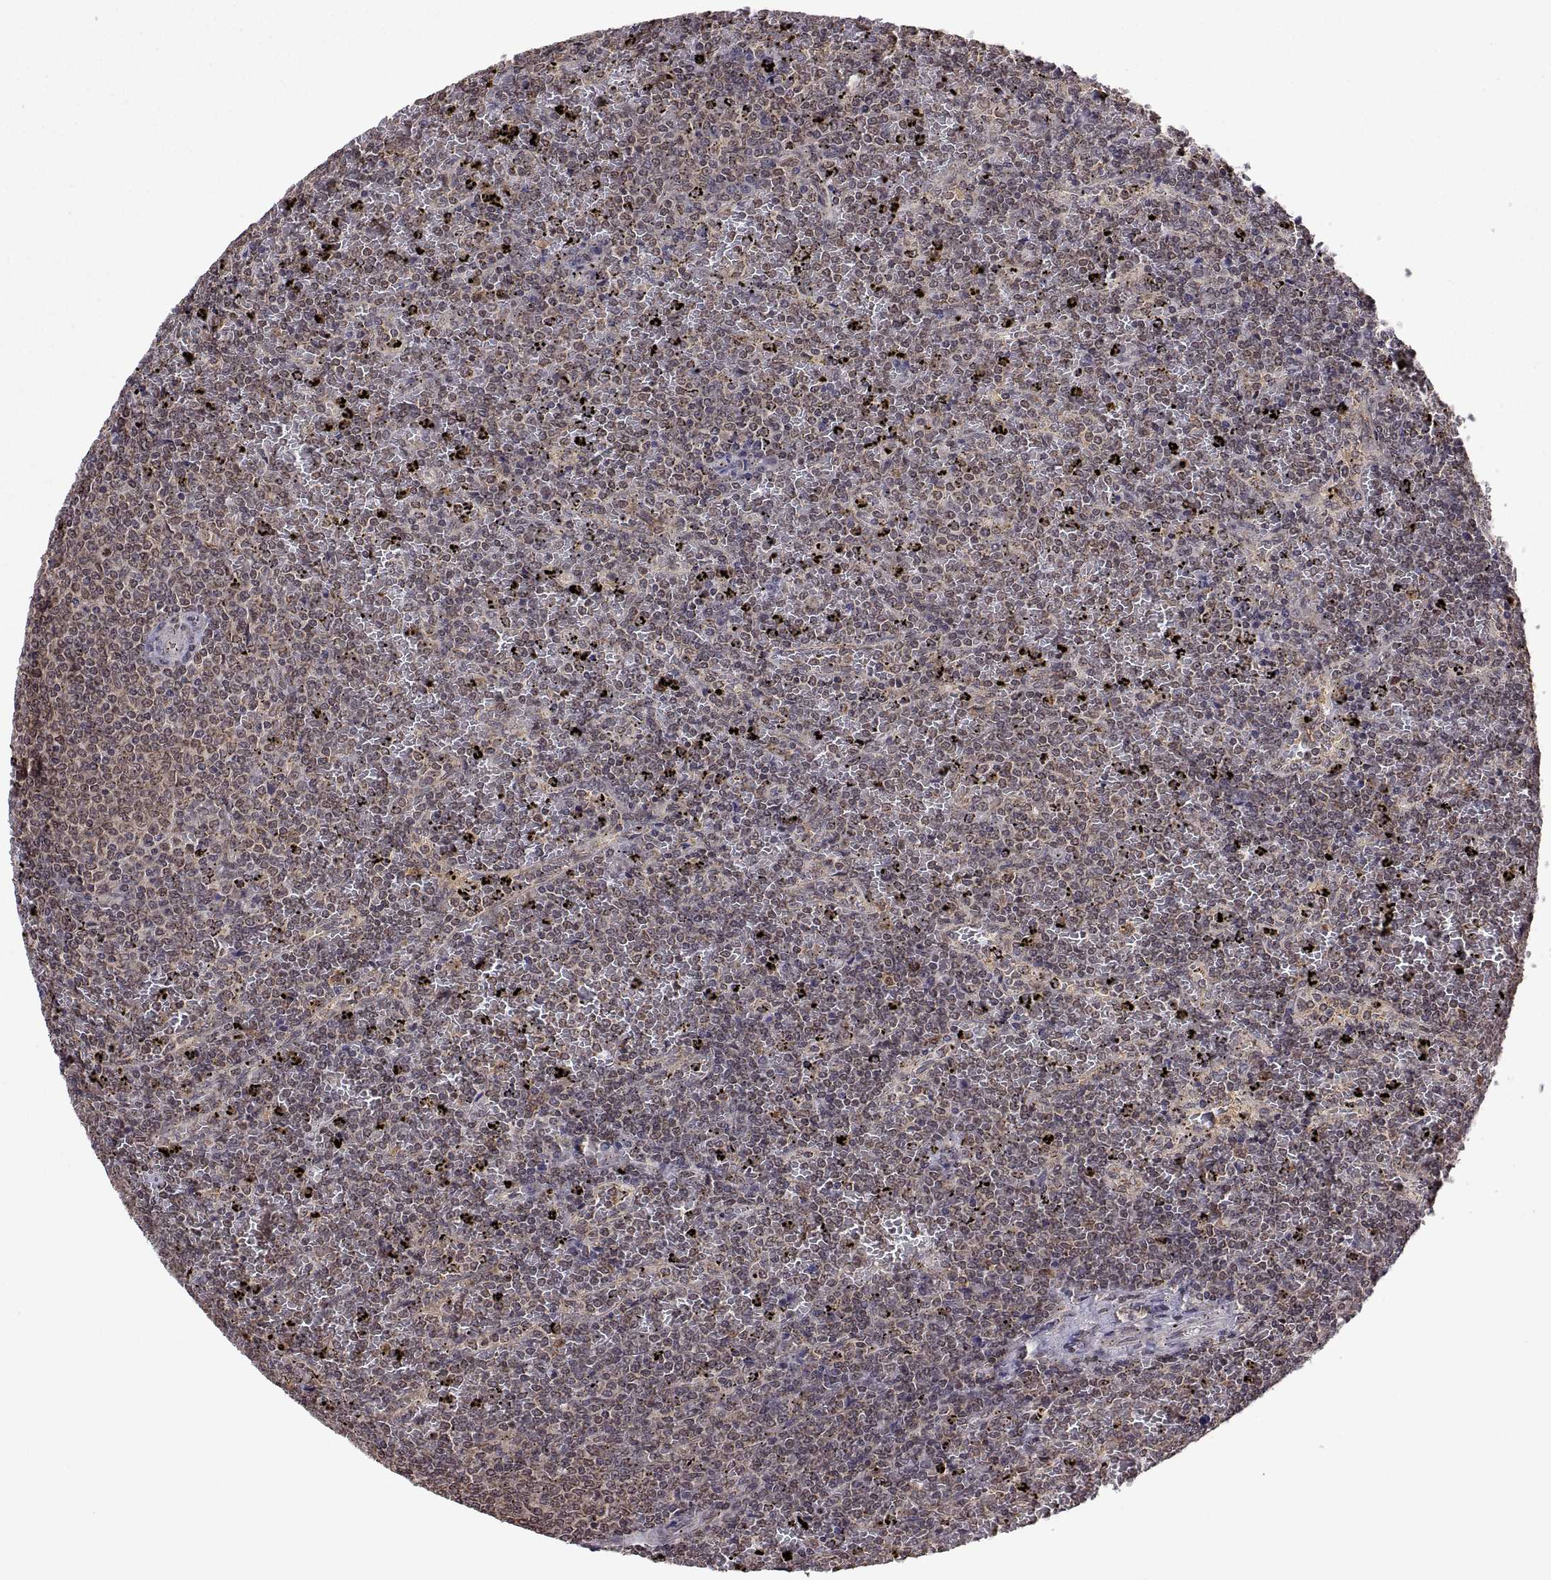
{"staining": {"intensity": "negative", "quantity": "none", "location": "none"}, "tissue": "lymphoma", "cell_type": "Tumor cells", "image_type": "cancer", "snomed": [{"axis": "morphology", "description": "Malignant lymphoma, non-Hodgkin's type, Low grade"}, {"axis": "topography", "description": "Spleen"}], "caption": "Malignant lymphoma, non-Hodgkin's type (low-grade) was stained to show a protein in brown. There is no significant expression in tumor cells.", "gene": "ZNRF2", "patient": {"sex": "female", "age": 77}}